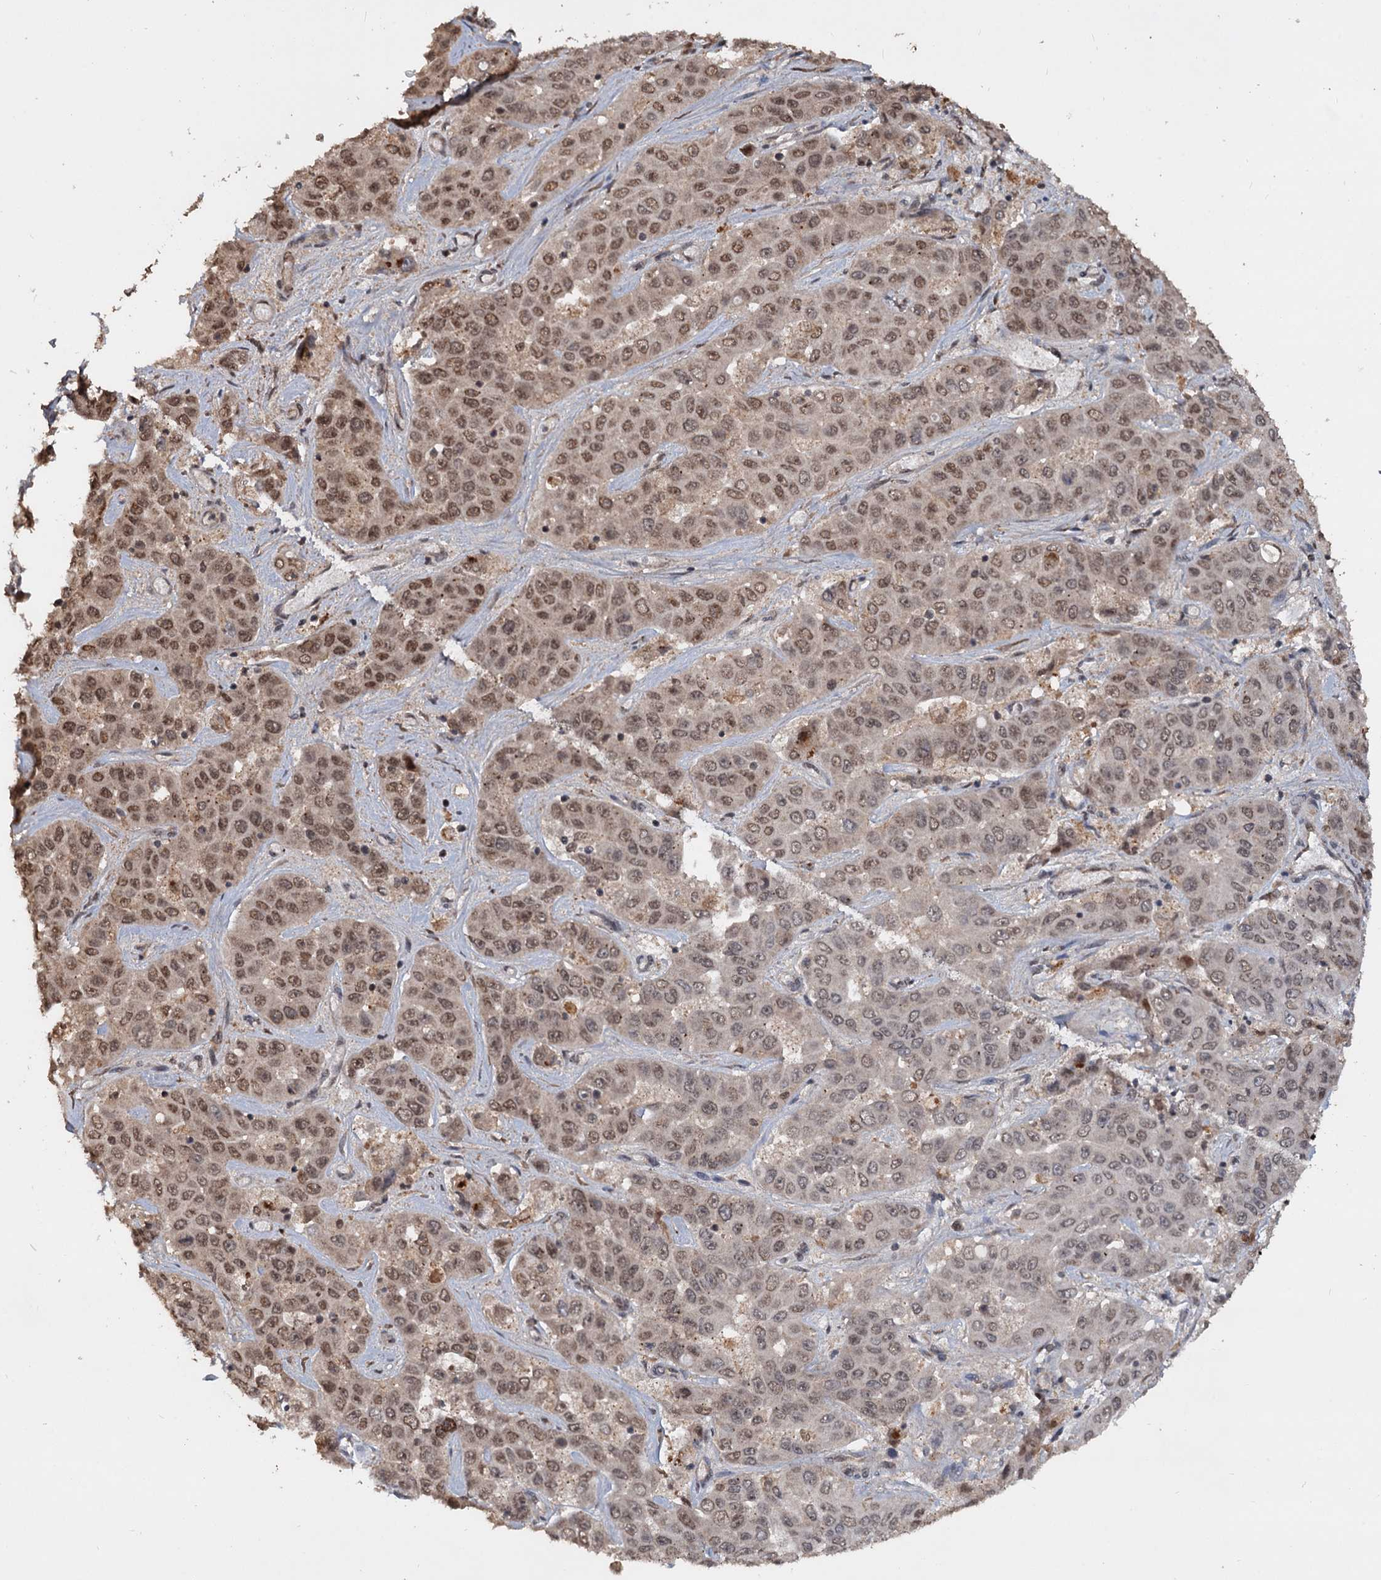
{"staining": {"intensity": "moderate", "quantity": ">75%", "location": "nuclear"}, "tissue": "liver cancer", "cell_type": "Tumor cells", "image_type": "cancer", "snomed": [{"axis": "morphology", "description": "Cholangiocarcinoma"}, {"axis": "topography", "description": "Liver"}], "caption": "Cholangiocarcinoma (liver) stained with a protein marker demonstrates moderate staining in tumor cells.", "gene": "FAM216B", "patient": {"sex": "female", "age": 52}}